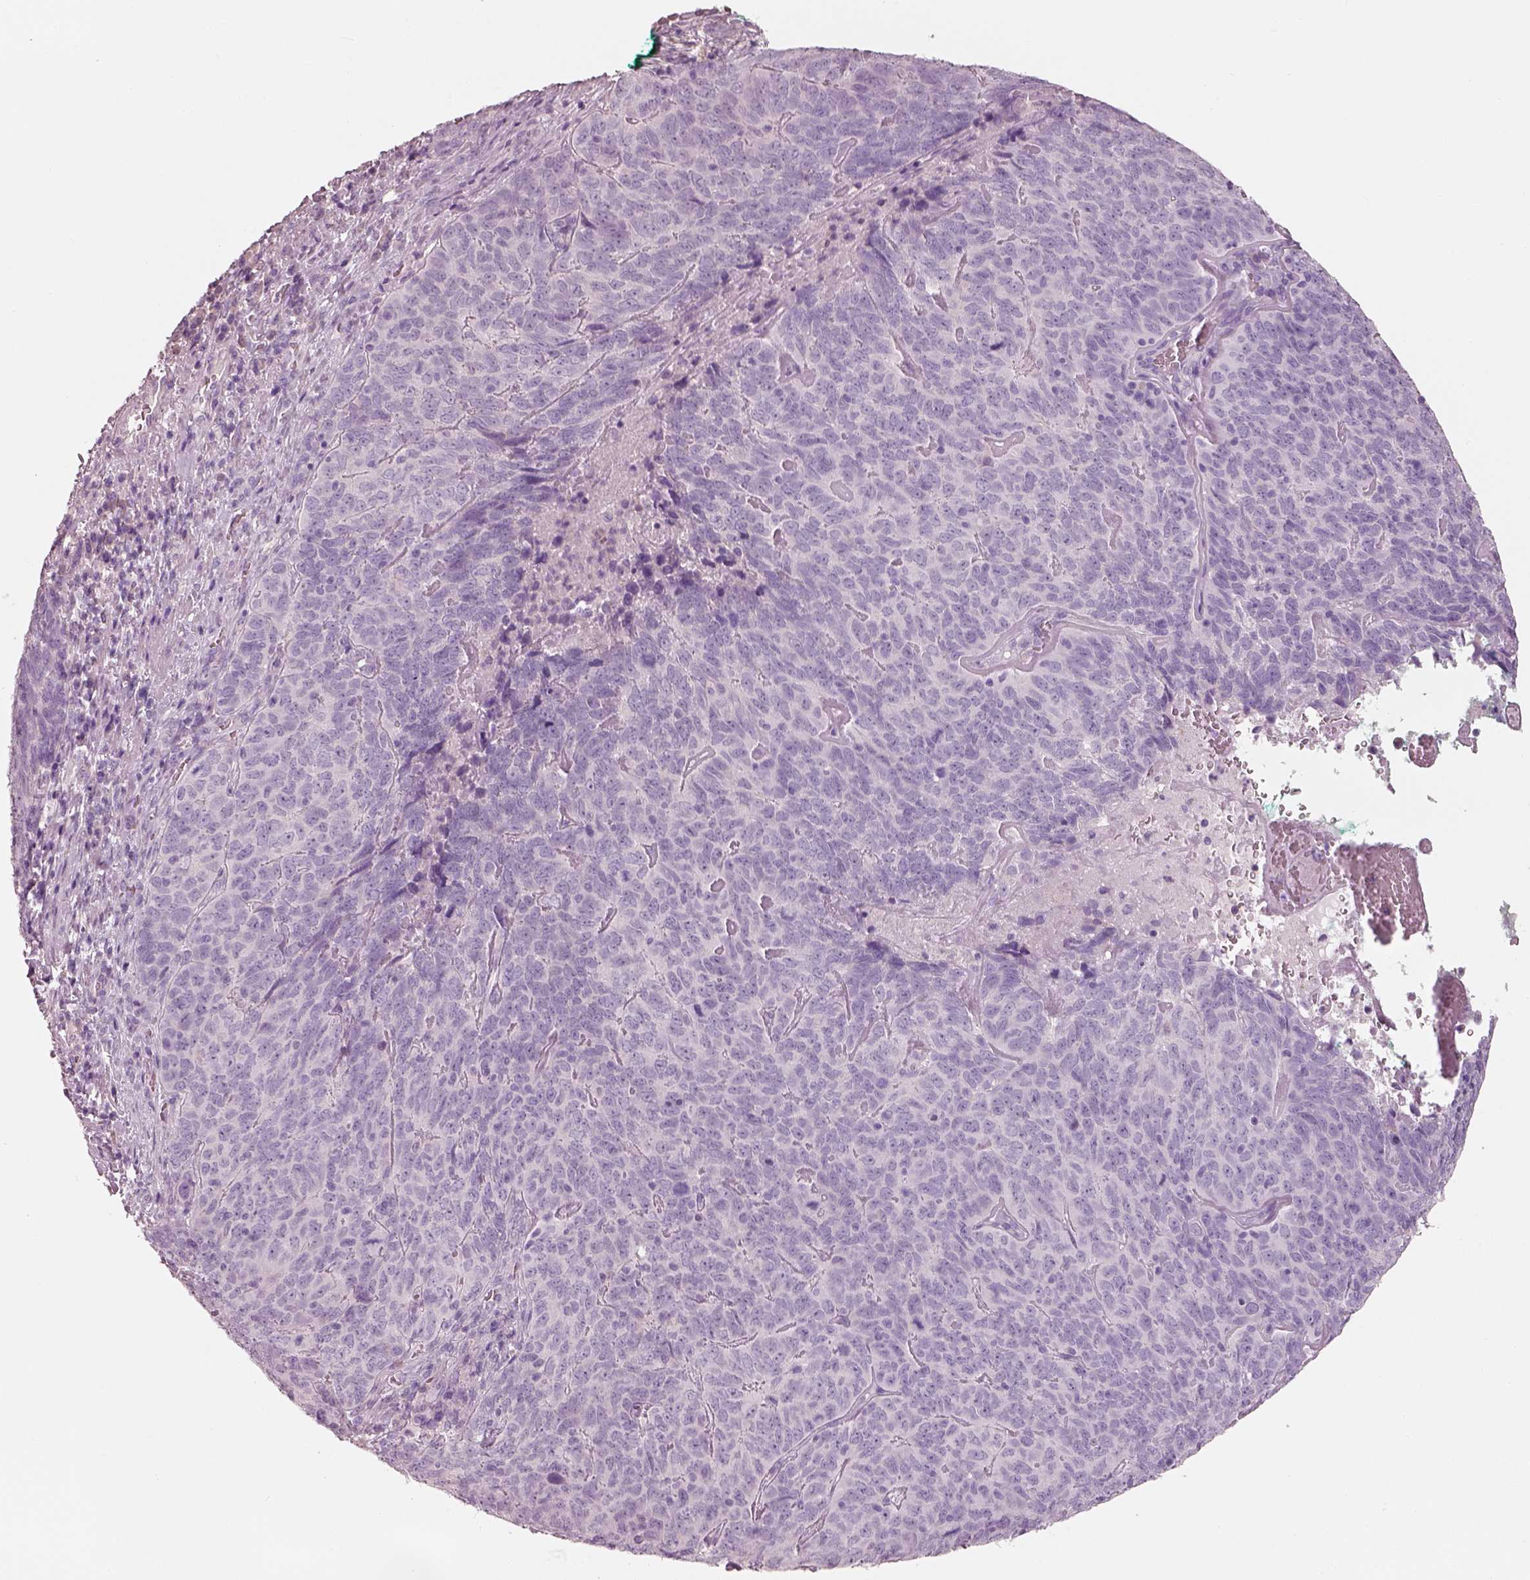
{"staining": {"intensity": "negative", "quantity": "none", "location": "none"}, "tissue": "skin cancer", "cell_type": "Tumor cells", "image_type": "cancer", "snomed": [{"axis": "morphology", "description": "Squamous cell carcinoma, NOS"}, {"axis": "topography", "description": "Skin"}, {"axis": "topography", "description": "Anal"}], "caption": "Human skin squamous cell carcinoma stained for a protein using immunohistochemistry demonstrates no expression in tumor cells.", "gene": "PNOC", "patient": {"sex": "female", "age": 51}}